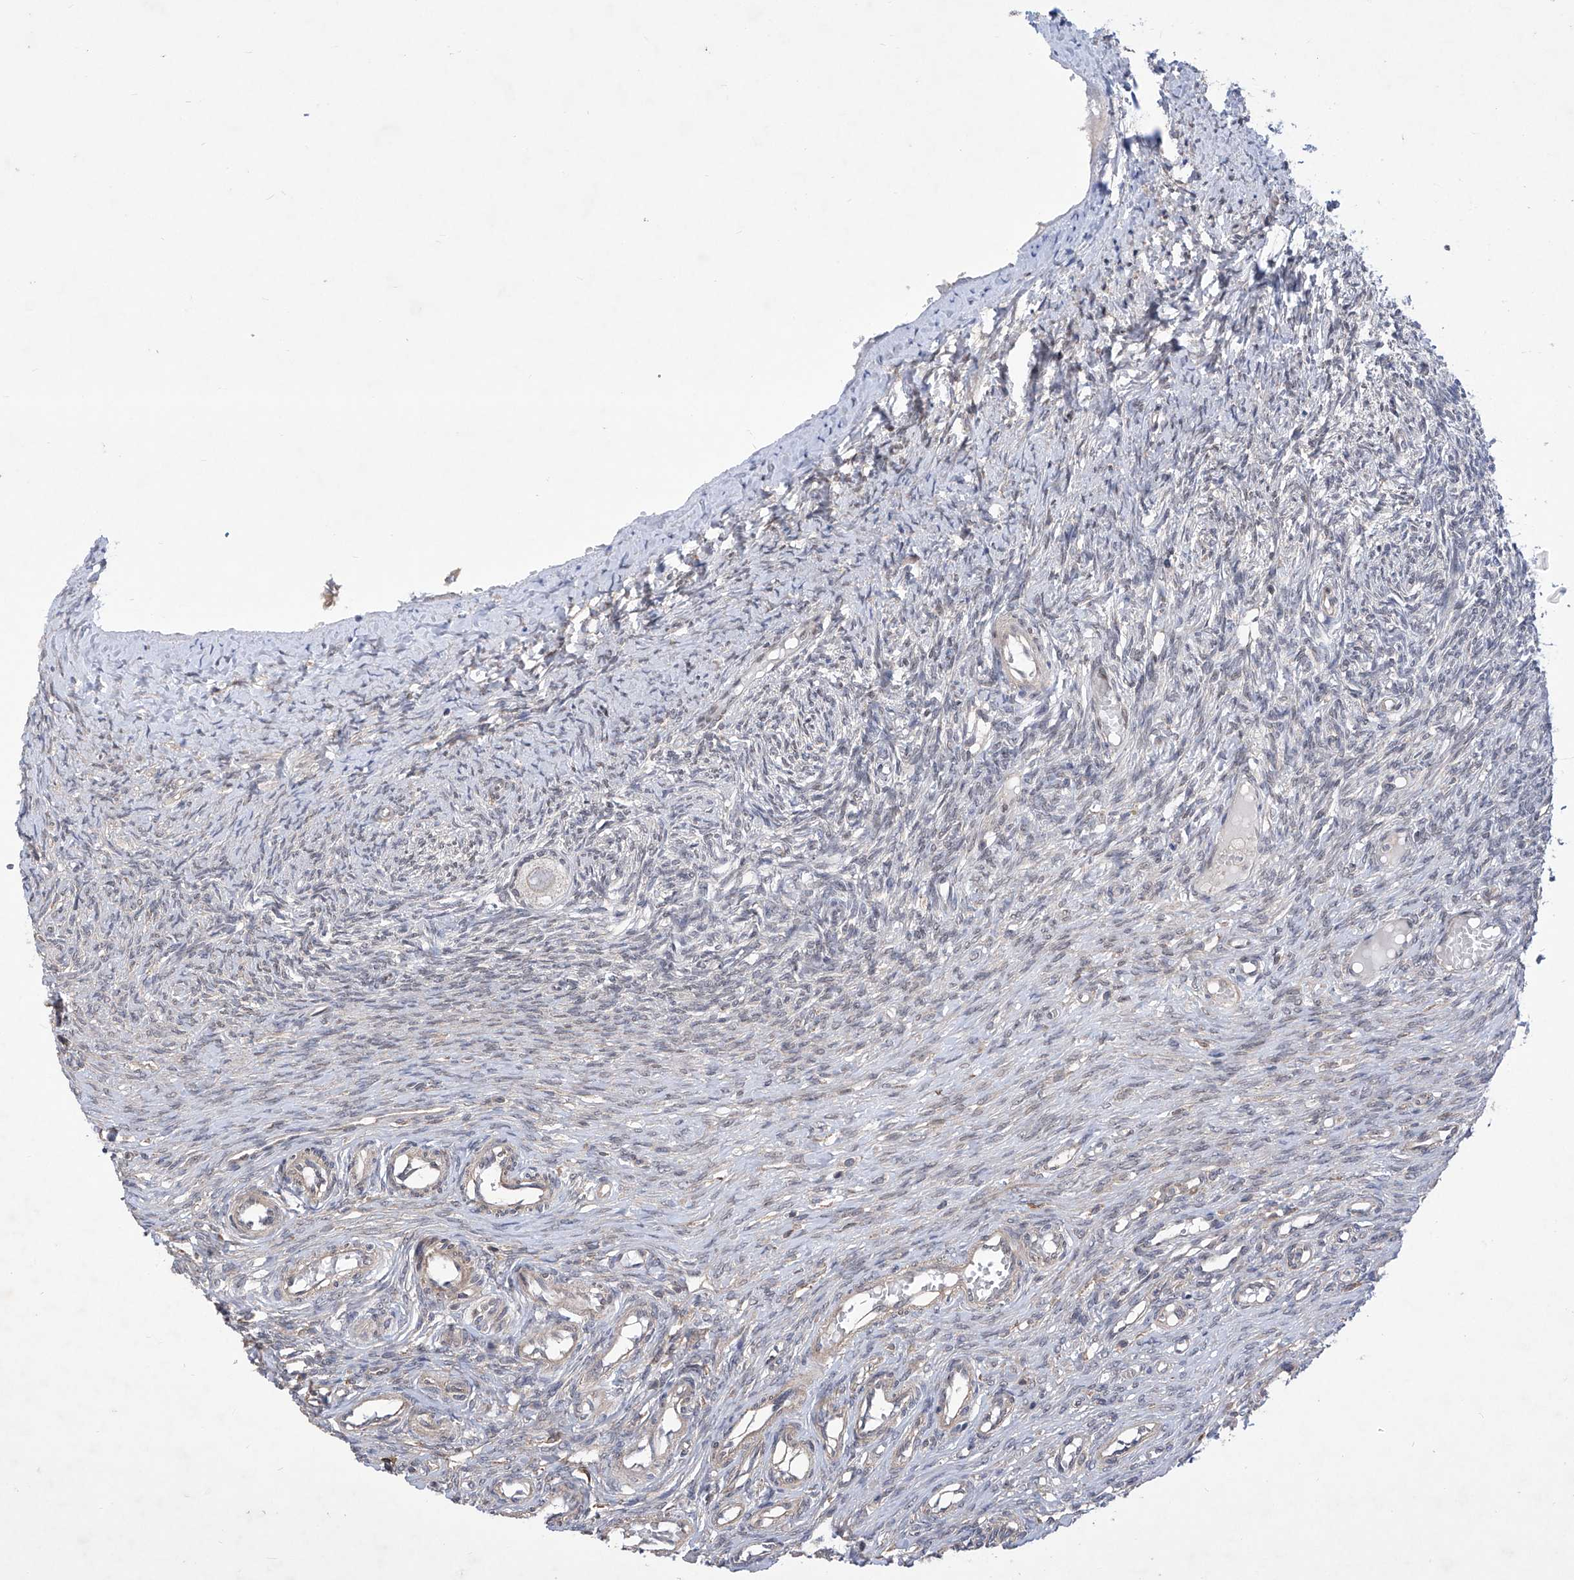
{"staining": {"intensity": "weak", "quantity": "25%-75%", "location": "cytoplasmic/membranous"}, "tissue": "ovary", "cell_type": "Follicle cells", "image_type": "normal", "snomed": [{"axis": "morphology", "description": "Adenocarcinoma, NOS"}, {"axis": "topography", "description": "Endometrium"}], "caption": "Immunohistochemistry (IHC) micrograph of normal ovary: human ovary stained using immunohistochemistry reveals low levels of weak protein expression localized specifically in the cytoplasmic/membranous of follicle cells, appearing as a cytoplasmic/membranous brown color.", "gene": "KIFC2", "patient": {"sex": "female", "age": 32}}